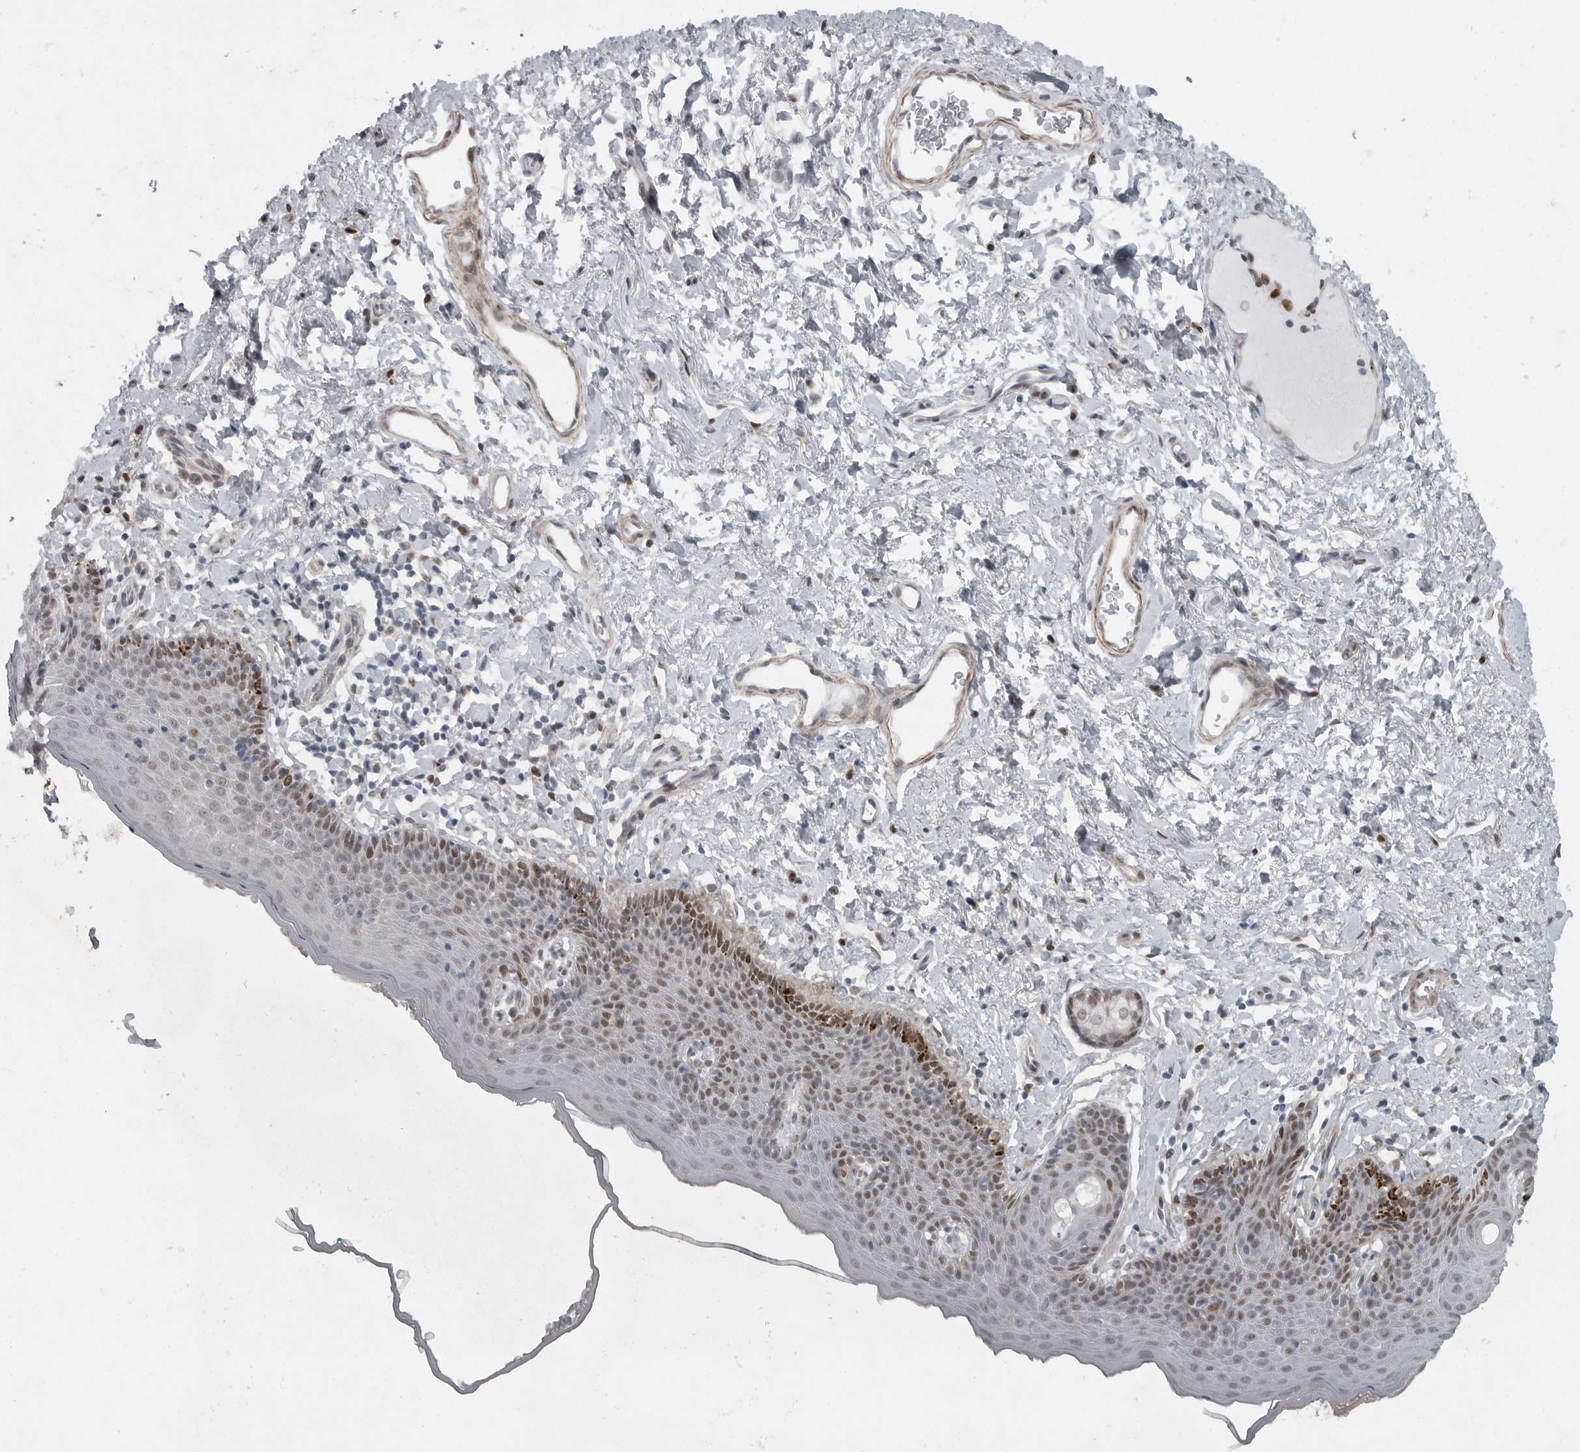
{"staining": {"intensity": "moderate", "quantity": "<25%", "location": "cytoplasmic/membranous"}, "tissue": "skin", "cell_type": "Epidermal cells", "image_type": "normal", "snomed": [{"axis": "morphology", "description": "Normal tissue, NOS"}, {"axis": "topography", "description": "Vulva"}], "caption": "Immunohistochemistry photomicrograph of unremarkable skin: skin stained using IHC reveals low levels of moderate protein expression localized specifically in the cytoplasmic/membranous of epidermal cells, appearing as a cytoplasmic/membranous brown color.", "gene": "HMGN3", "patient": {"sex": "female", "age": 66}}